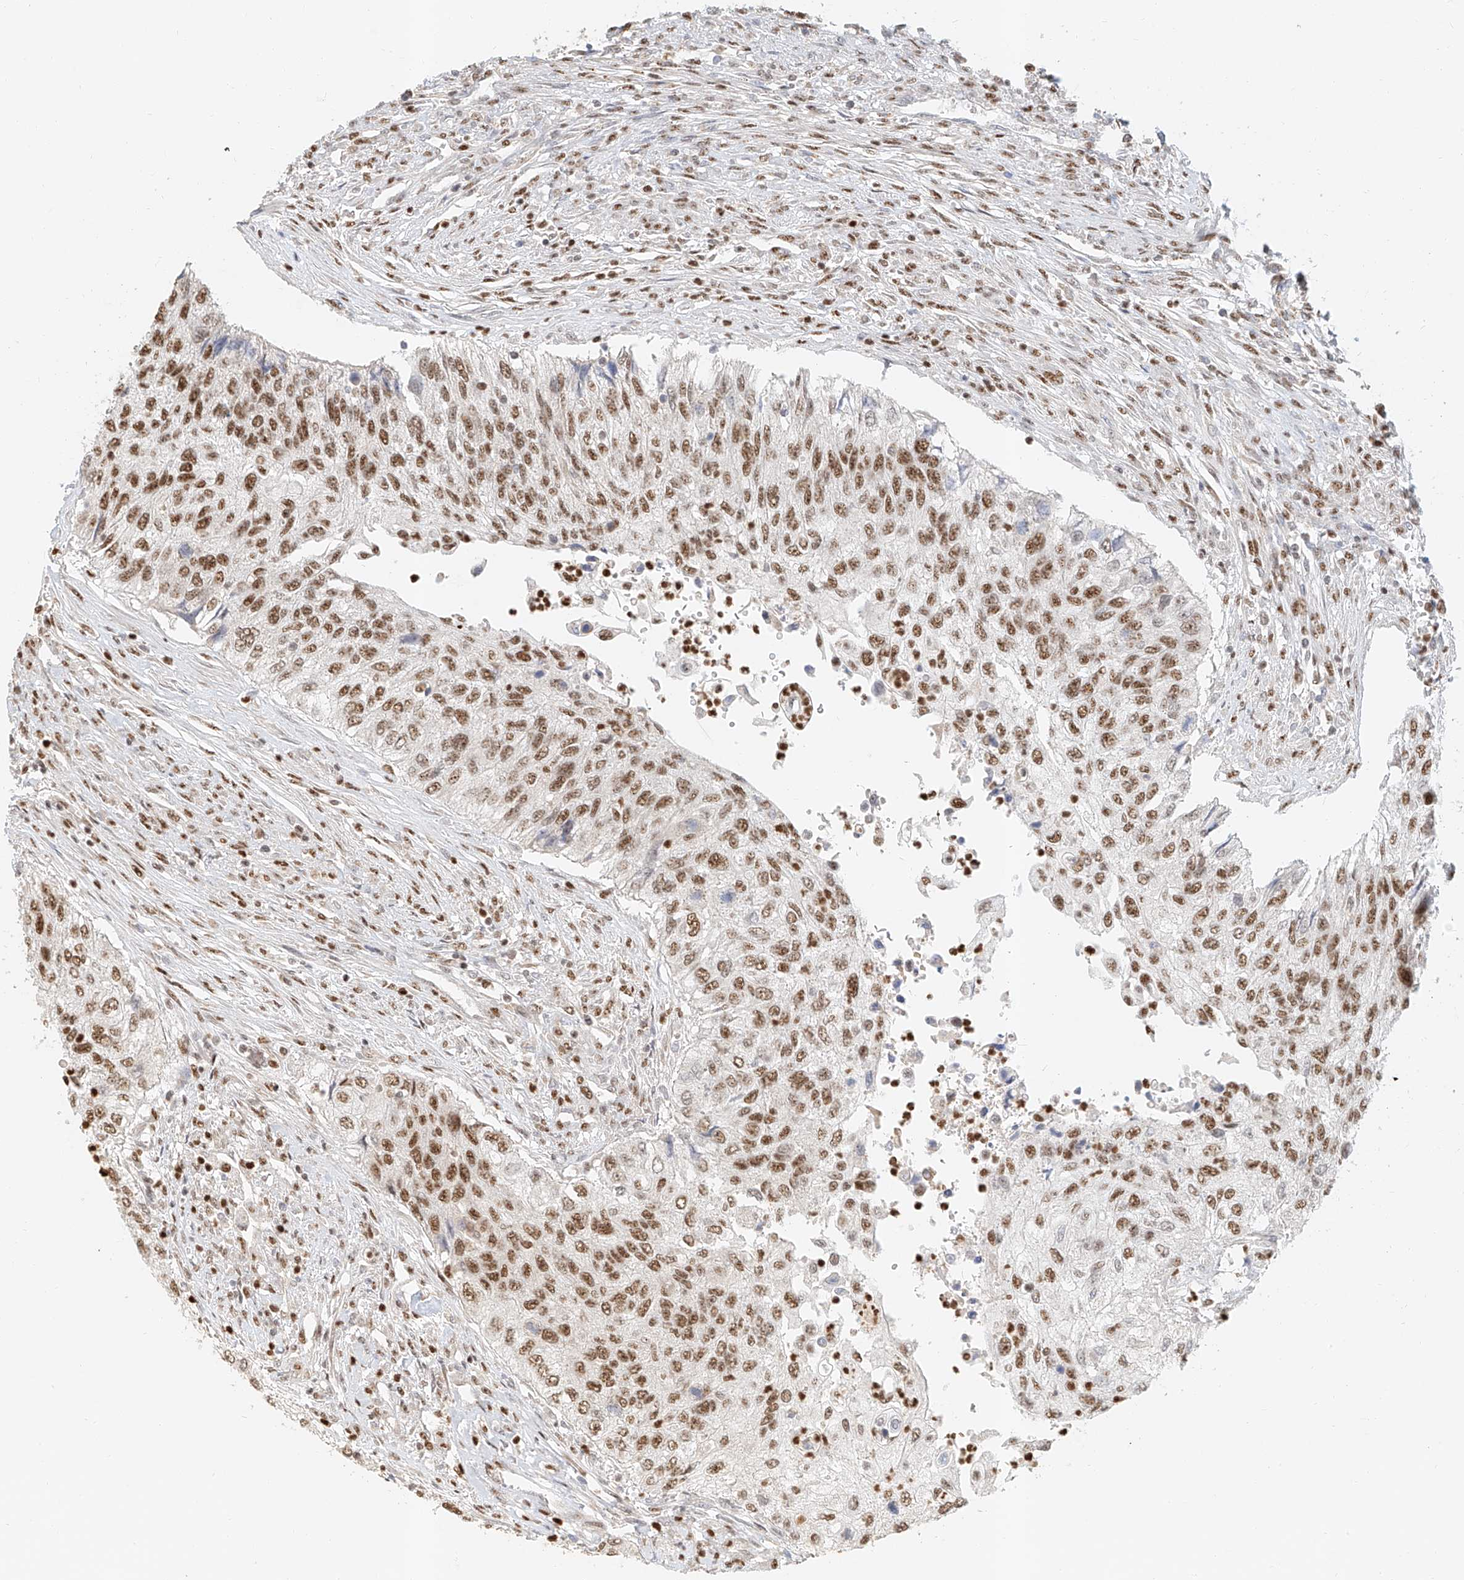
{"staining": {"intensity": "moderate", "quantity": ">75%", "location": "nuclear"}, "tissue": "urothelial cancer", "cell_type": "Tumor cells", "image_type": "cancer", "snomed": [{"axis": "morphology", "description": "Urothelial carcinoma, High grade"}, {"axis": "topography", "description": "Urinary bladder"}], "caption": "Protein expression by immunohistochemistry (IHC) demonstrates moderate nuclear positivity in about >75% of tumor cells in urothelial cancer. The staining is performed using DAB (3,3'-diaminobenzidine) brown chromogen to label protein expression. The nuclei are counter-stained blue using hematoxylin.", "gene": "CXorf58", "patient": {"sex": "female", "age": 60}}